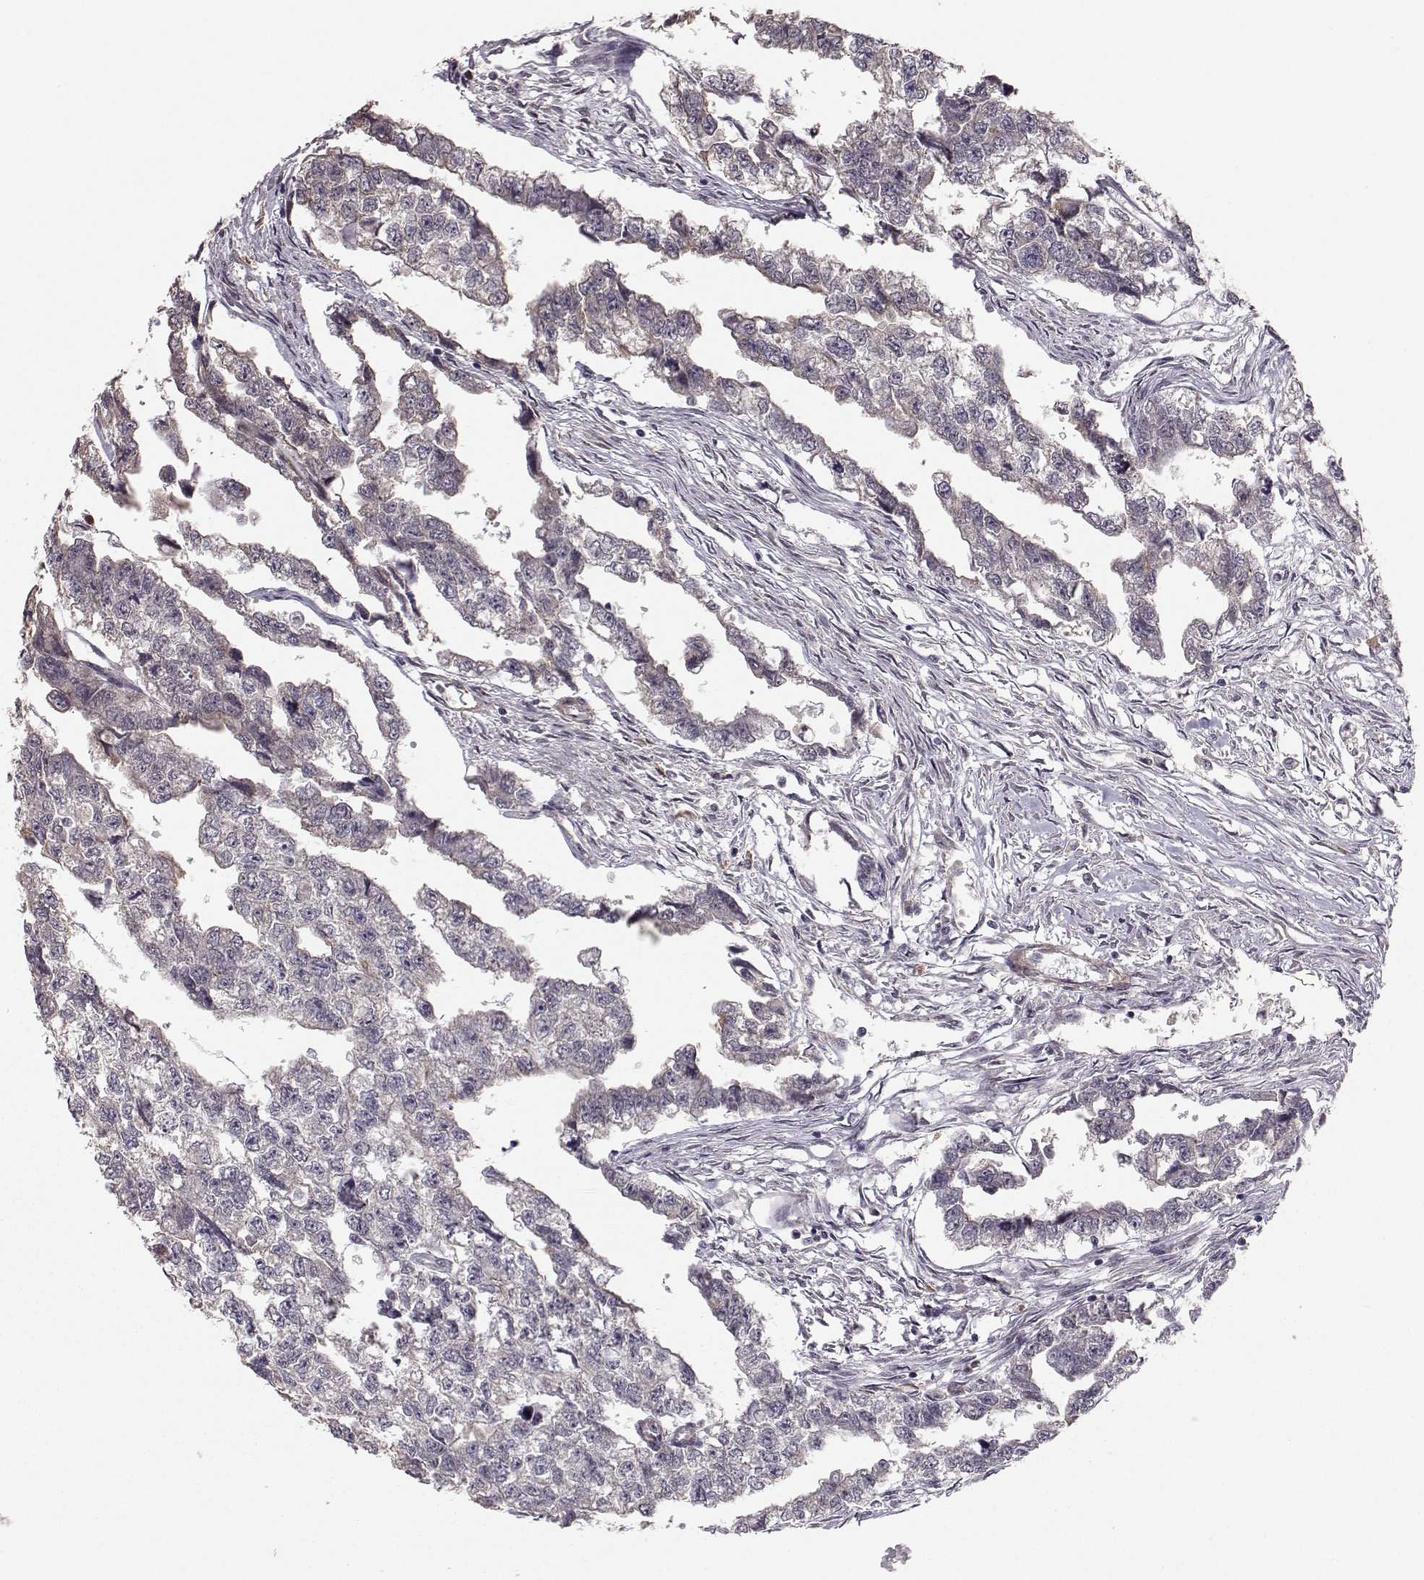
{"staining": {"intensity": "weak", "quantity": "25%-75%", "location": "cytoplasmic/membranous"}, "tissue": "testis cancer", "cell_type": "Tumor cells", "image_type": "cancer", "snomed": [{"axis": "morphology", "description": "Carcinoma, Embryonal, NOS"}, {"axis": "morphology", "description": "Teratoma, malignant, NOS"}, {"axis": "topography", "description": "Testis"}], "caption": "Protein analysis of teratoma (malignant) (testis) tissue exhibits weak cytoplasmic/membranous expression in about 25%-75% of tumor cells.", "gene": "PLEKHG3", "patient": {"sex": "male", "age": 44}}